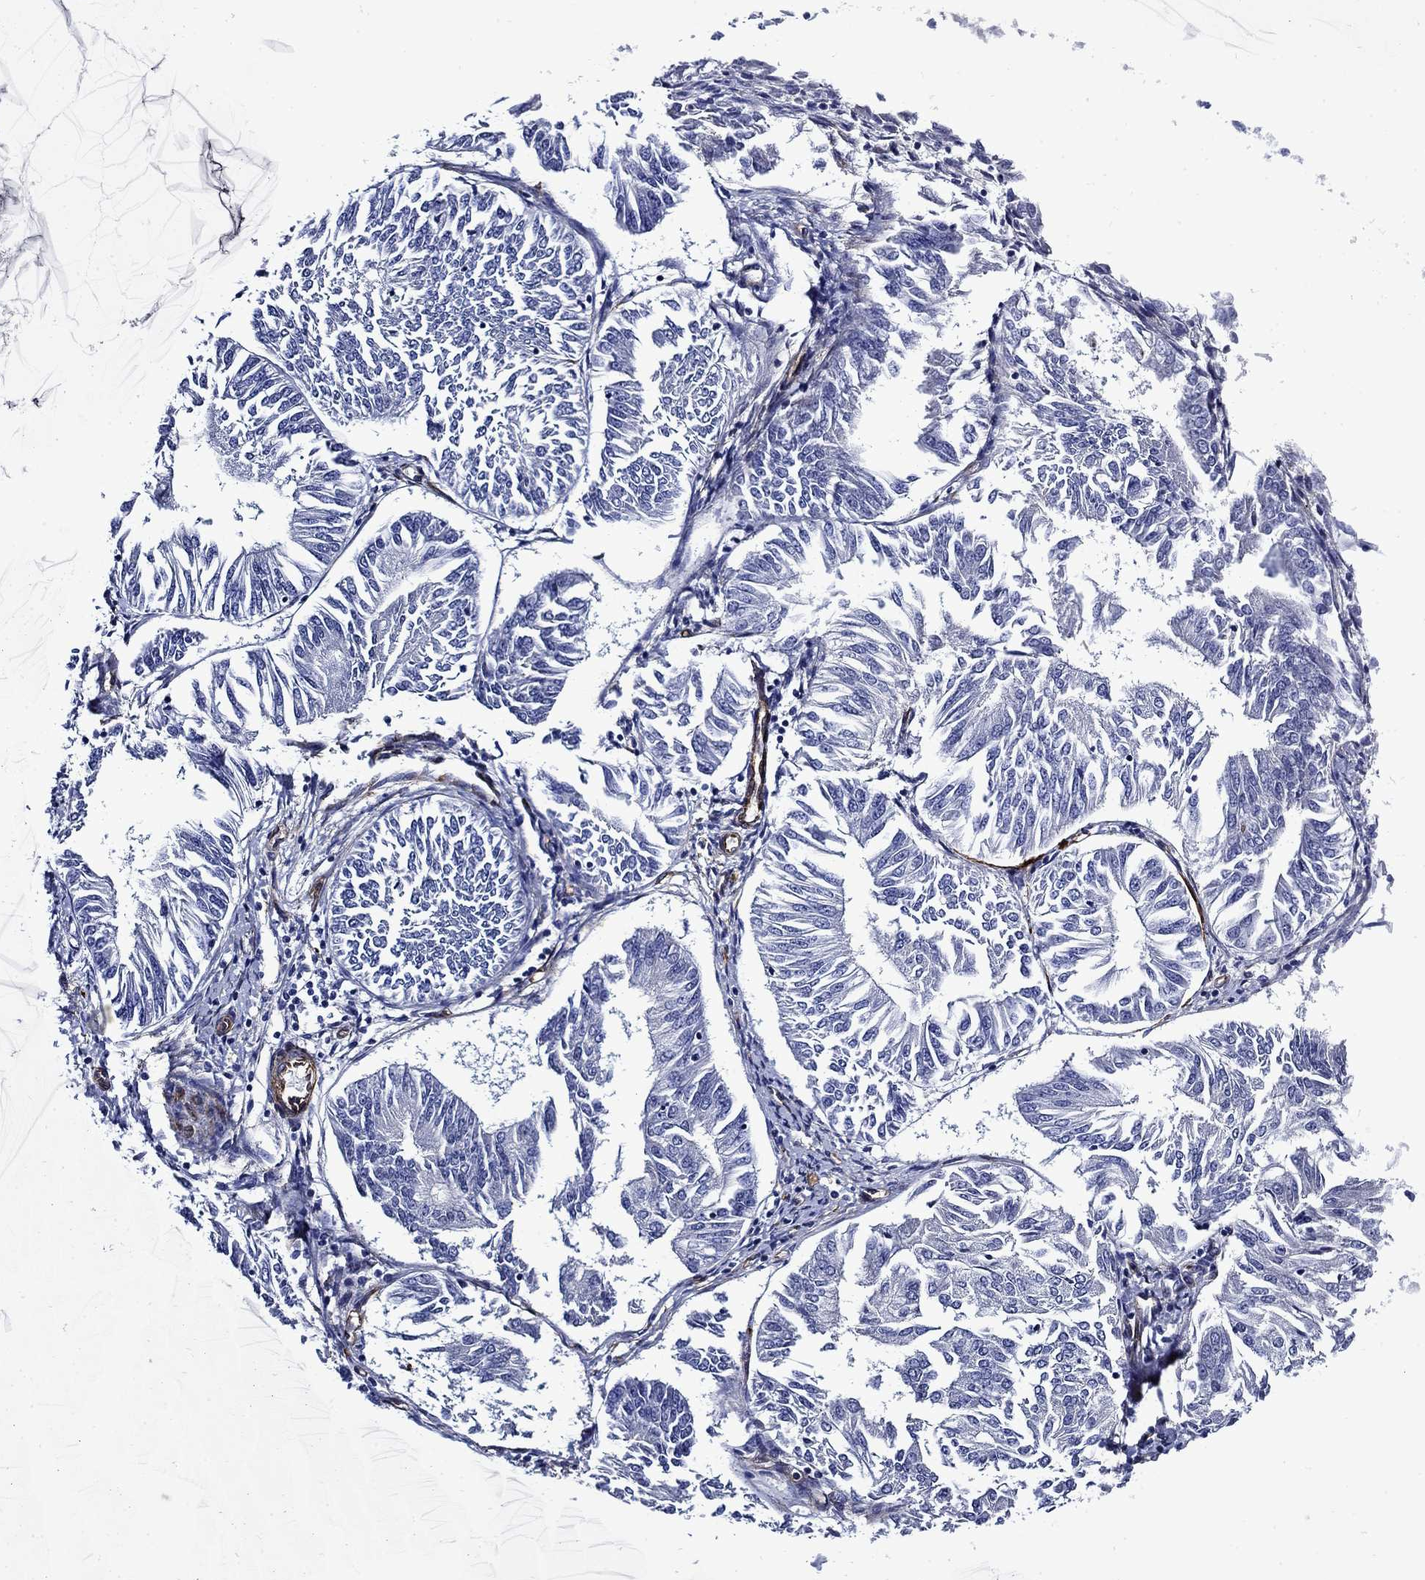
{"staining": {"intensity": "negative", "quantity": "none", "location": "none"}, "tissue": "endometrial cancer", "cell_type": "Tumor cells", "image_type": "cancer", "snomed": [{"axis": "morphology", "description": "Adenocarcinoma, NOS"}, {"axis": "topography", "description": "Endometrium"}], "caption": "IHC of human endometrial cancer (adenocarcinoma) shows no expression in tumor cells. (DAB (3,3'-diaminobenzidine) immunohistochemistry visualized using brightfield microscopy, high magnification).", "gene": "VTN", "patient": {"sex": "female", "age": 58}}